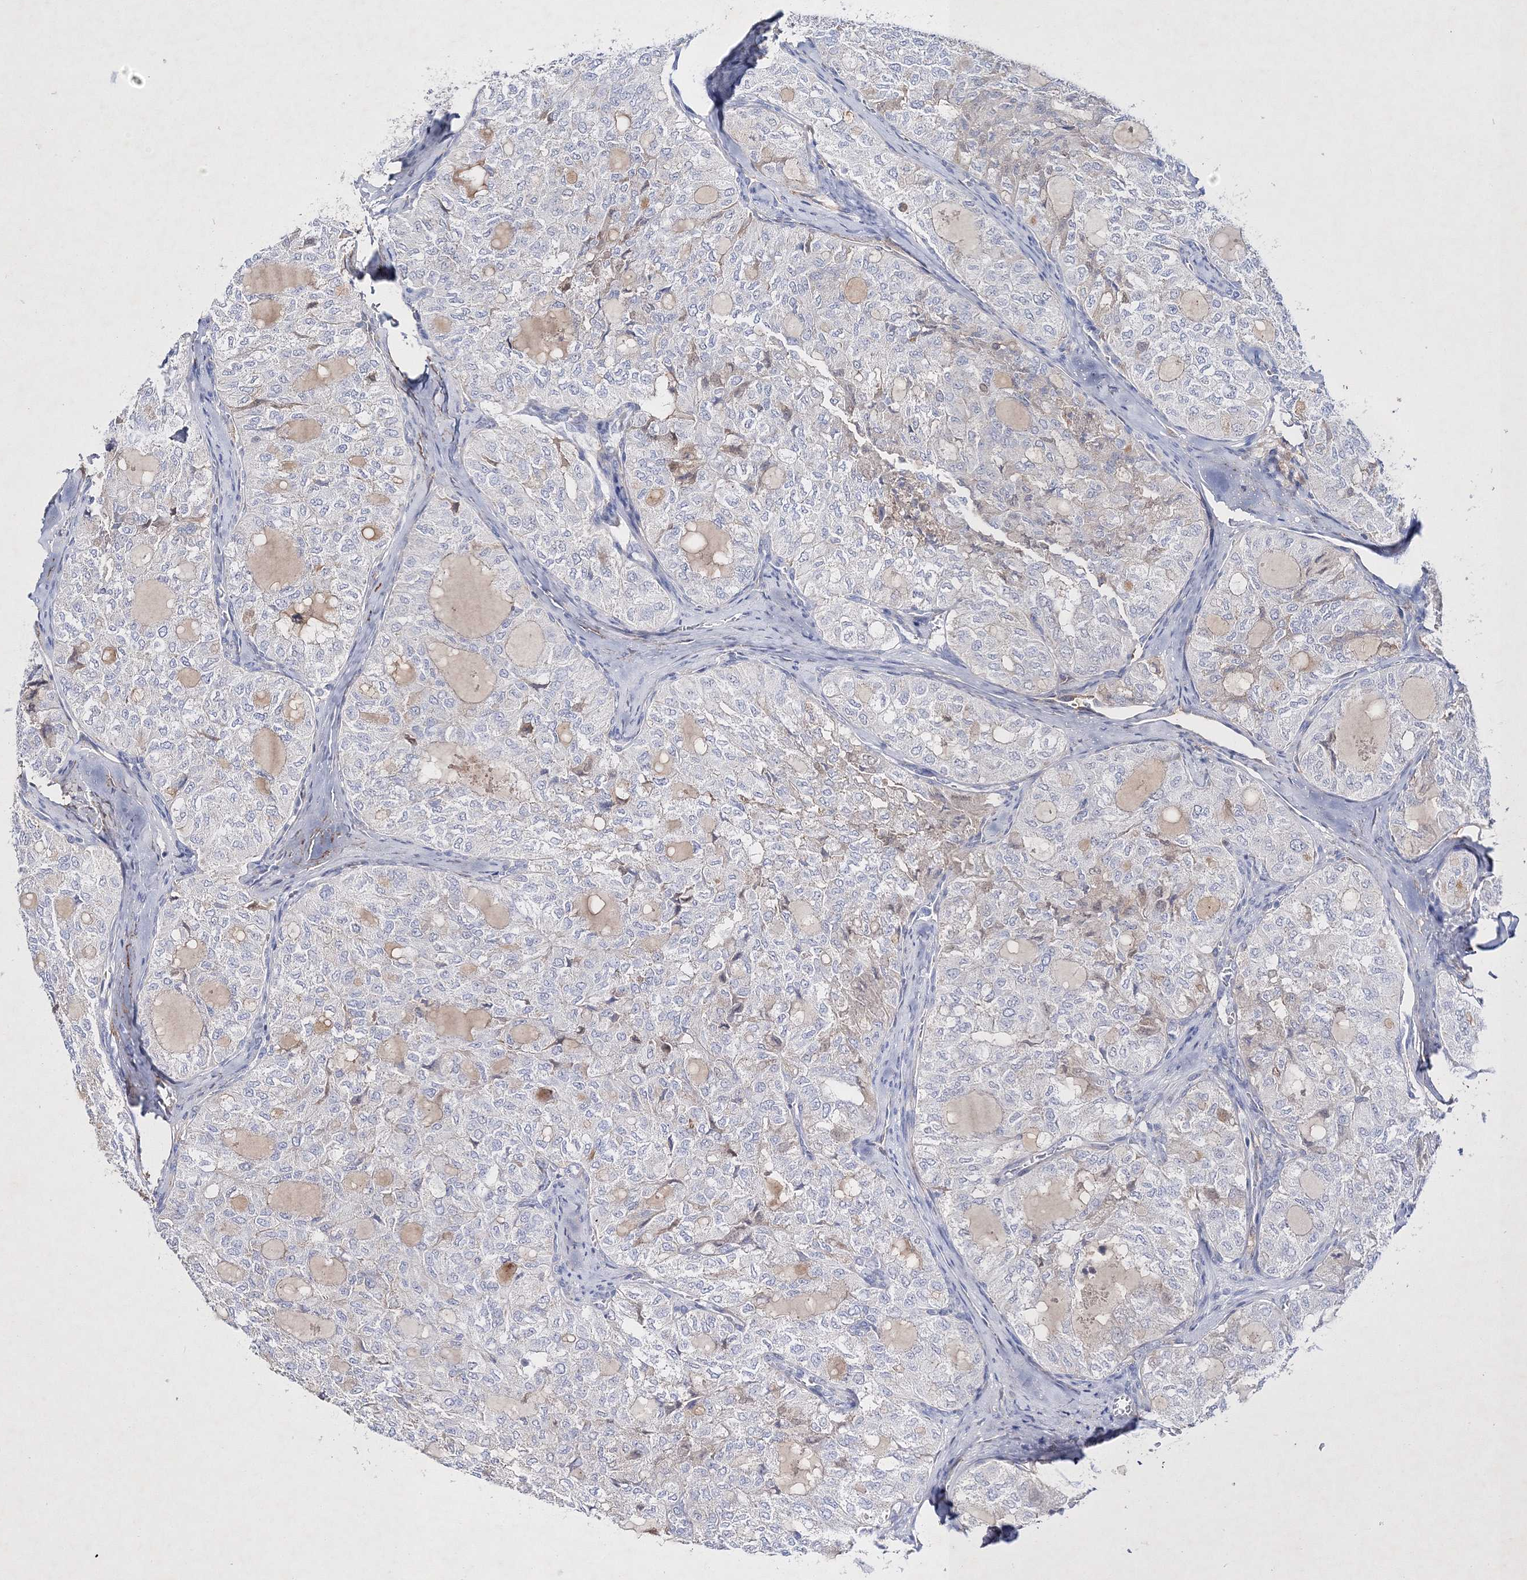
{"staining": {"intensity": "negative", "quantity": "none", "location": "none"}, "tissue": "thyroid cancer", "cell_type": "Tumor cells", "image_type": "cancer", "snomed": [{"axis": "morphology", "description": "Follicular adenoma carcinoma, NOS"}, {"axis": "topography", "description": "Thyroid gland"}], "caption": "Immunohistochemistry (IHC) micrograph of thyroid cancer (follicular adenoma carcinoma) stained for a protein (brown), which exhibits no expression in tumor cells.", "gene": "RTN2", "patient": {"sex": "male", "age": 75}}